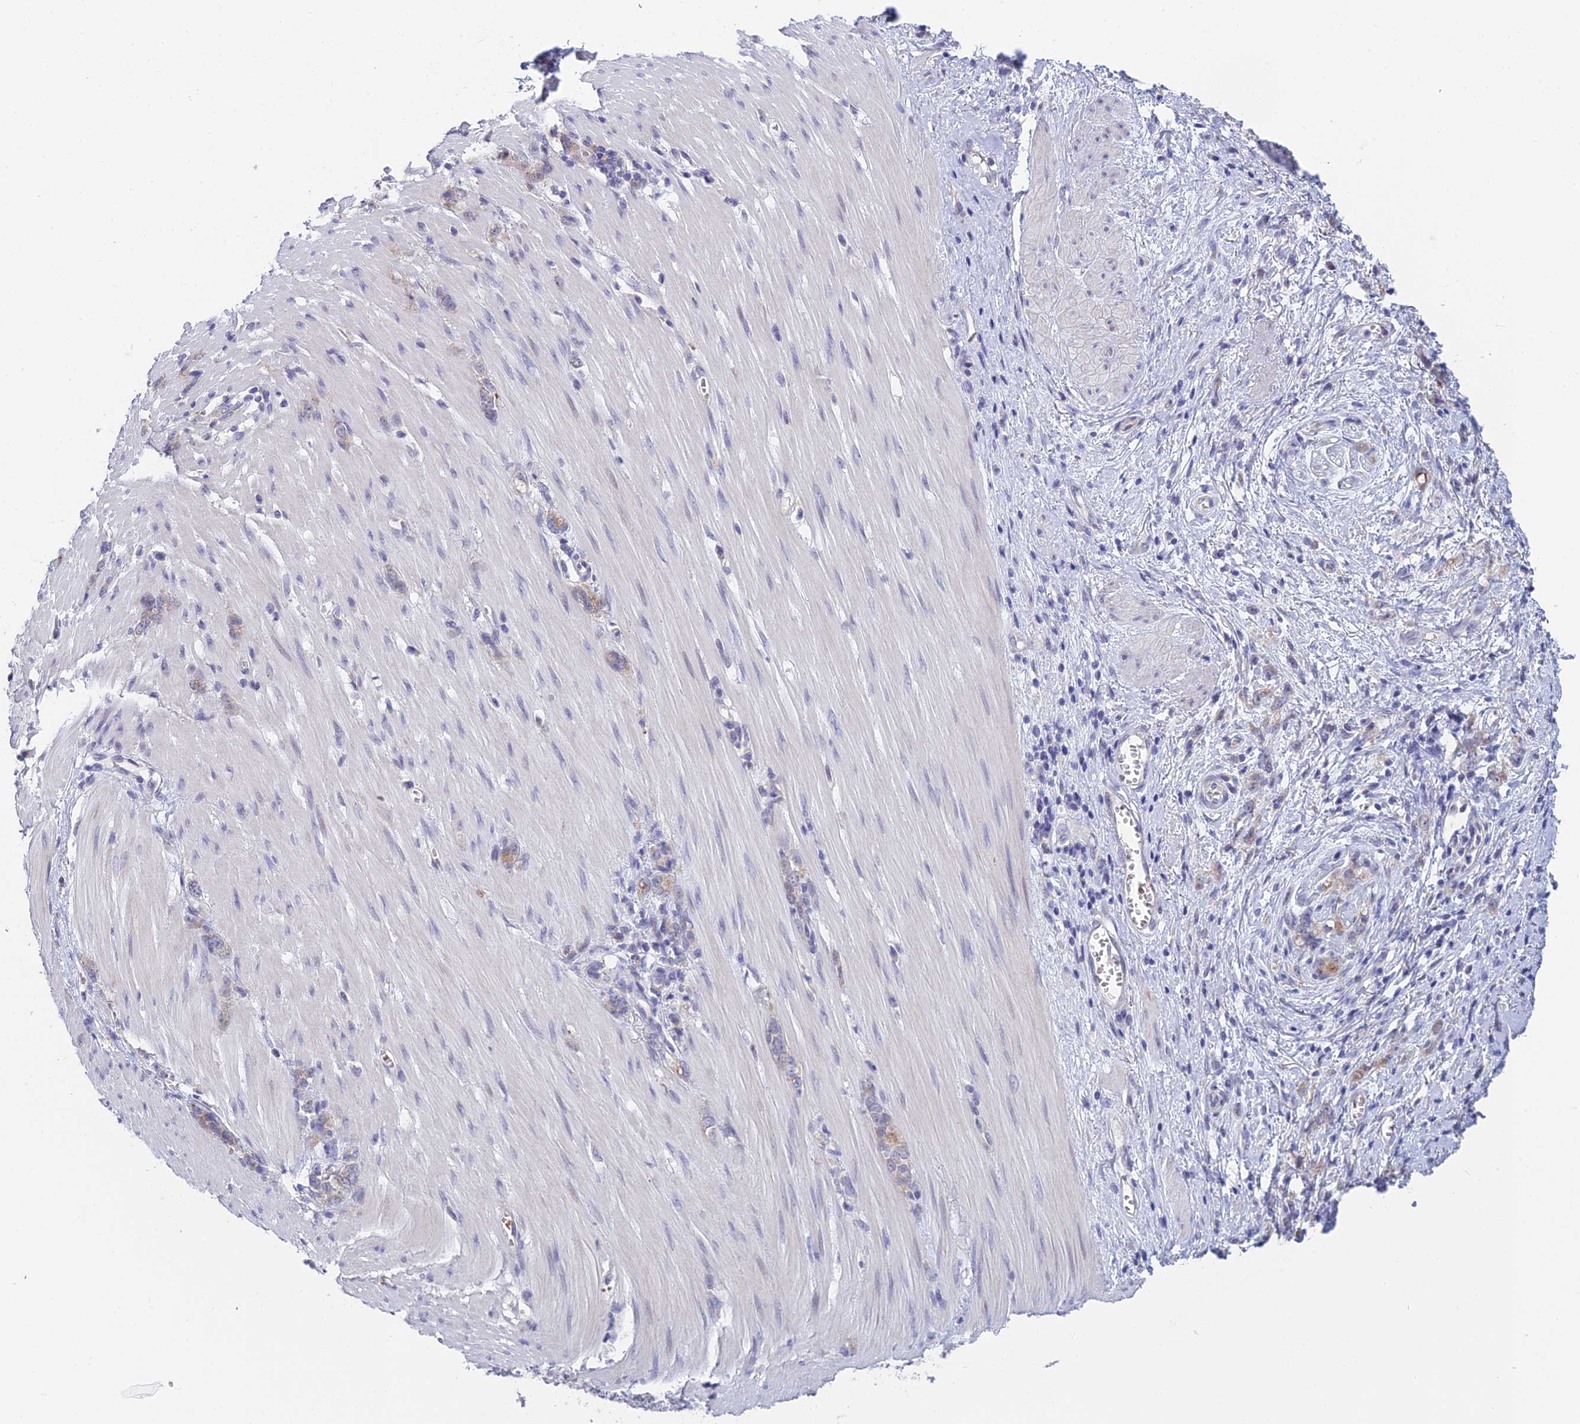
{"staining": {"intensity": "weak", "quantity": "<25%", "location": "cytoplasmic/membranous"}, "tissue": "stomach cancer", "cell_type": "Tumor cells", "image_type": "cancer", "snomed": [{"axis": "morphology", "description": "Adenocarcinoma, NOS"}, {"axis": "topography", "description": "Stomach"}], "caption": "IHC photomicrograph of human stomach cancer (adenocarcinoma) stained for a protein (brown), which reveals no positivity in tumor cells.", "gene": "GIPC1", "patient": {"sex": "female", "age": 76}}